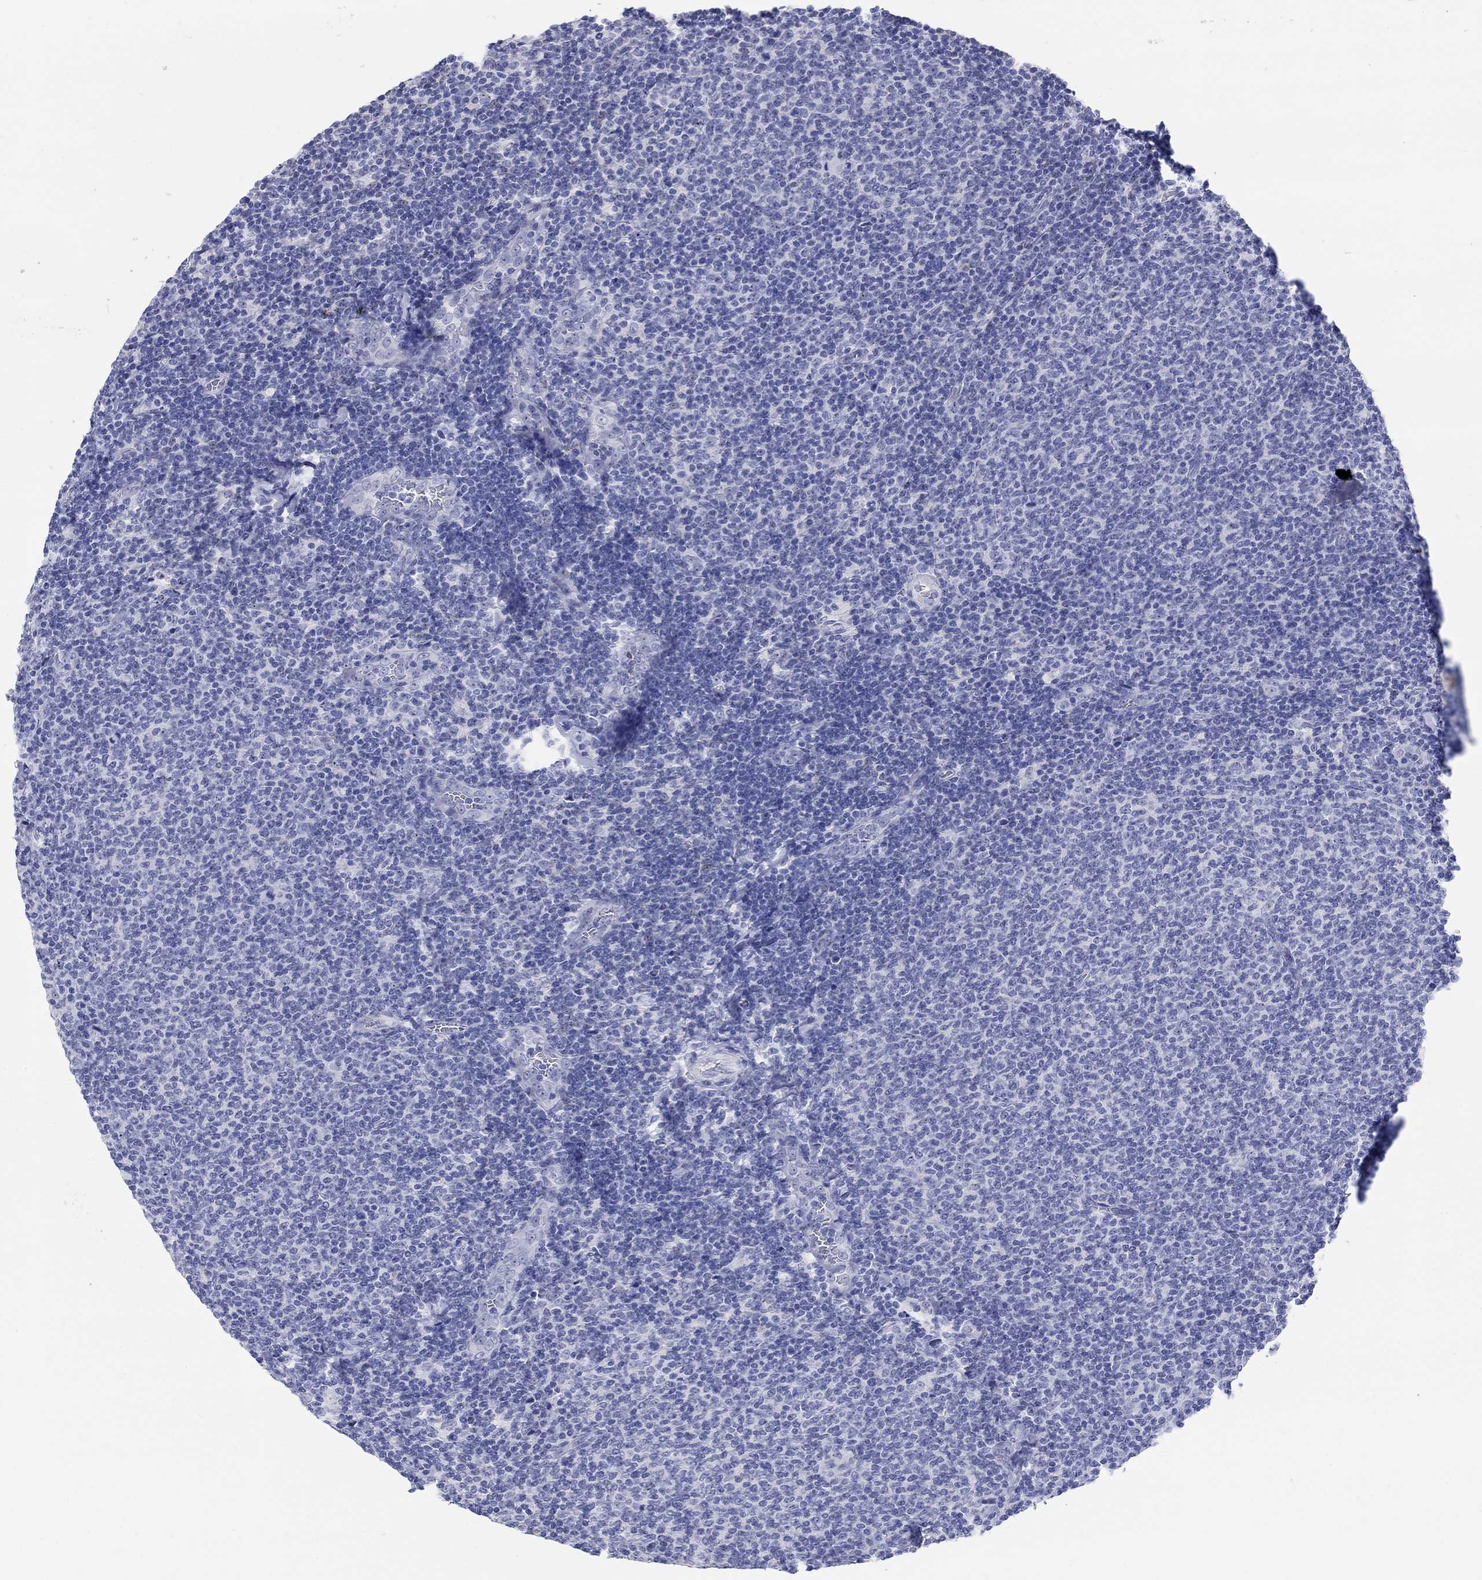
{"staining": {"intensity": "negative", "quantity": "none", "location": "none"}, "tissue": "lymphoma", "cell_type": "Tumor cells", "image_type": "cancer", "snomed": [{"axis": "morphology", "description": "Malignant lymphoma, non-Hodgkin's type, Low grade"}, {"axis": "topography", "description": "Lymph node"}], "caption": "Tumor cells show no significant protein expression in lymphoma.", "gene": "AKR1C2", "patient": {"sex": "male", "age": 52}}